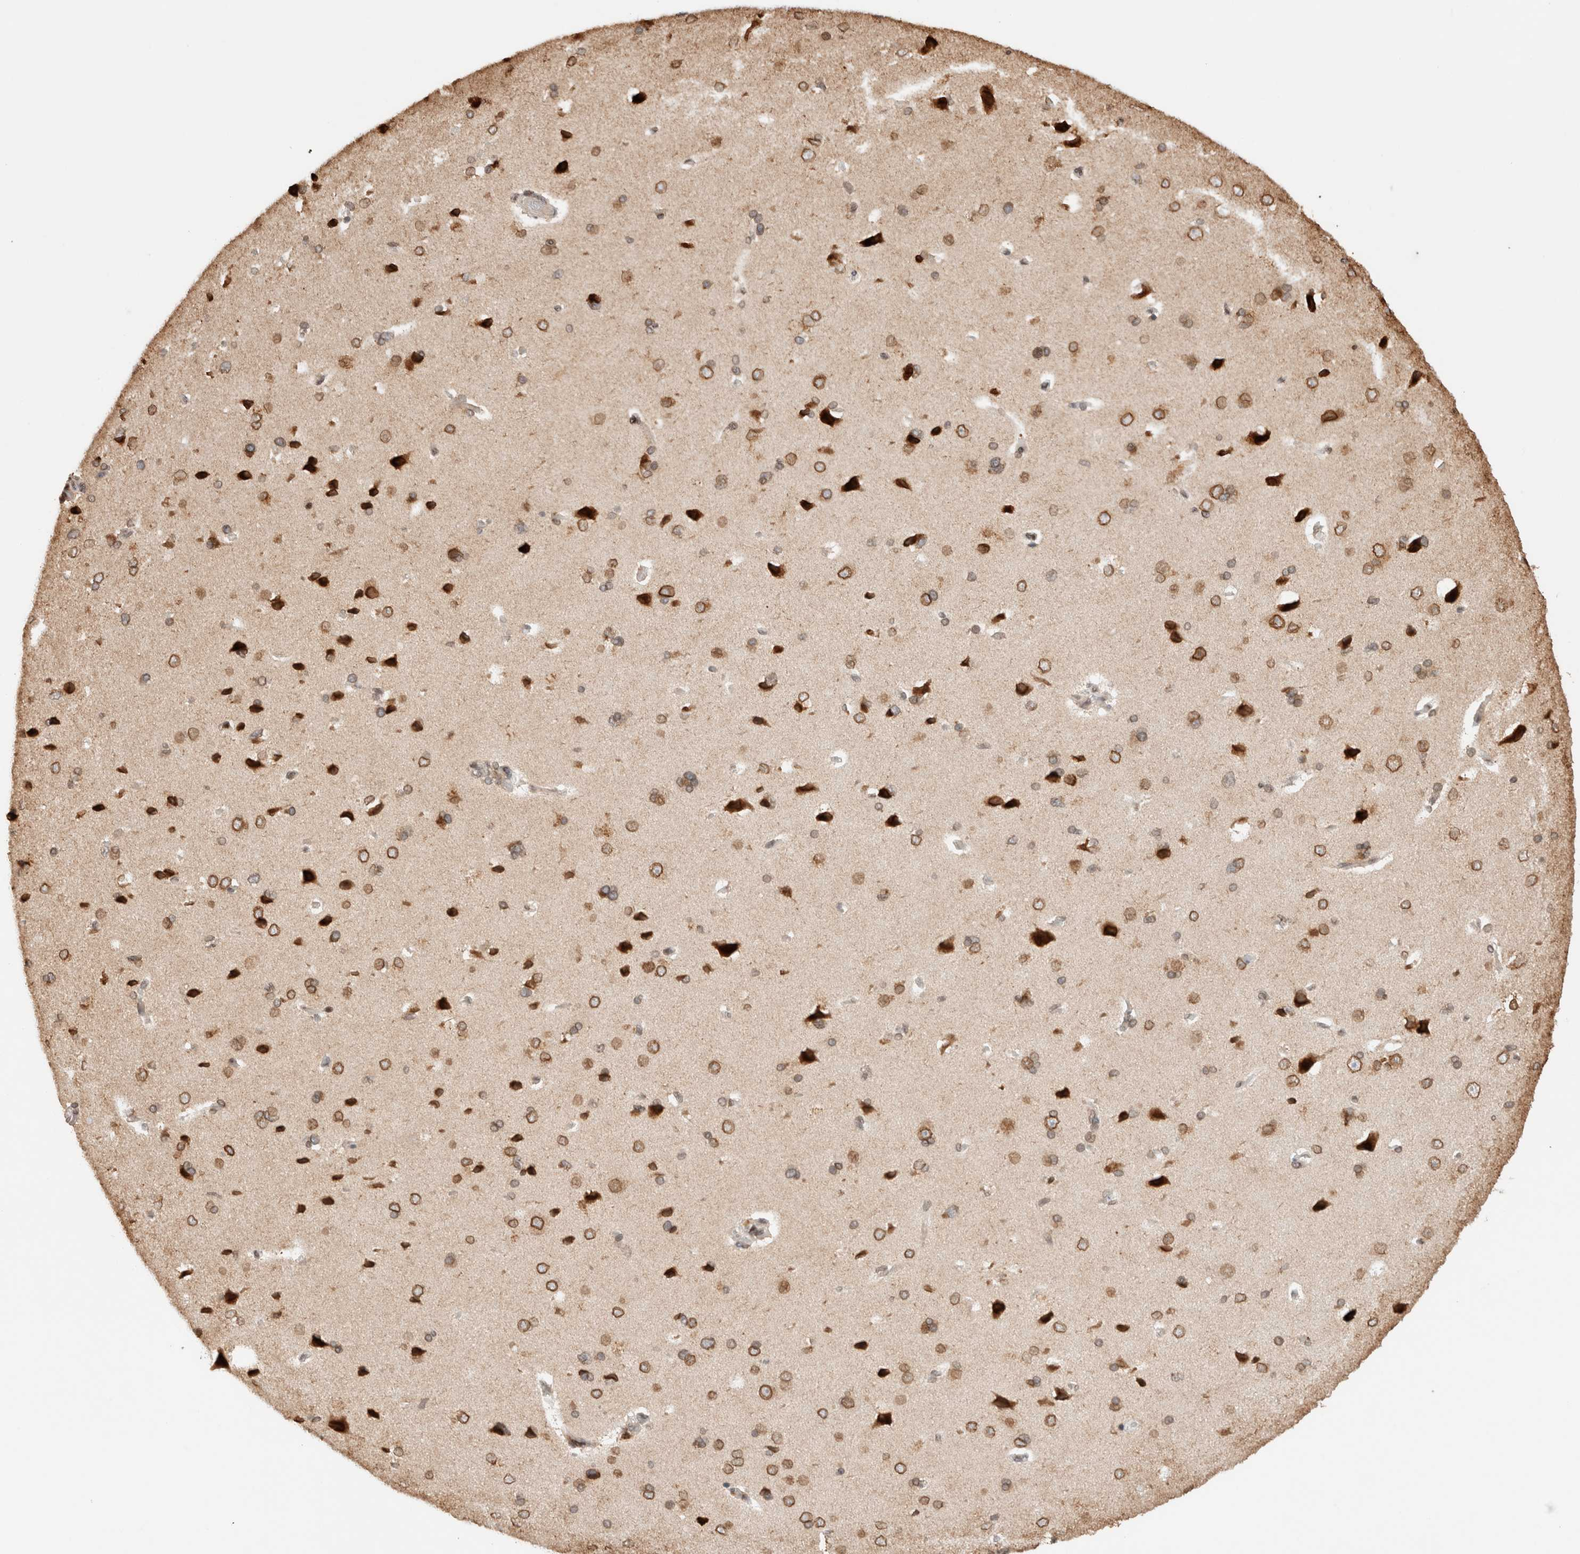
{"staining": {"intensity": "moderate", "quantity": ">75%", "location": "cytoplasmic/membranous,nuclear"}, "tissue": "cerebral cortex", "cell_type": "Endothelial cells", "image_type": "normal", "snomed": [{"axis": "morphology", "description": "Normal tissue, NOS"}, {"axis": "topography", "description": "Cerebral cortex"}], "caption": "The image reveals immunohistochemical staining of normal cerebral cortex. There is moderate cytoplasmic/membranous,nuclear expression is present in approximately >75% of endothelial cells.", "gene": "TPR", "patient": {"sex": "male", "age": 62}}